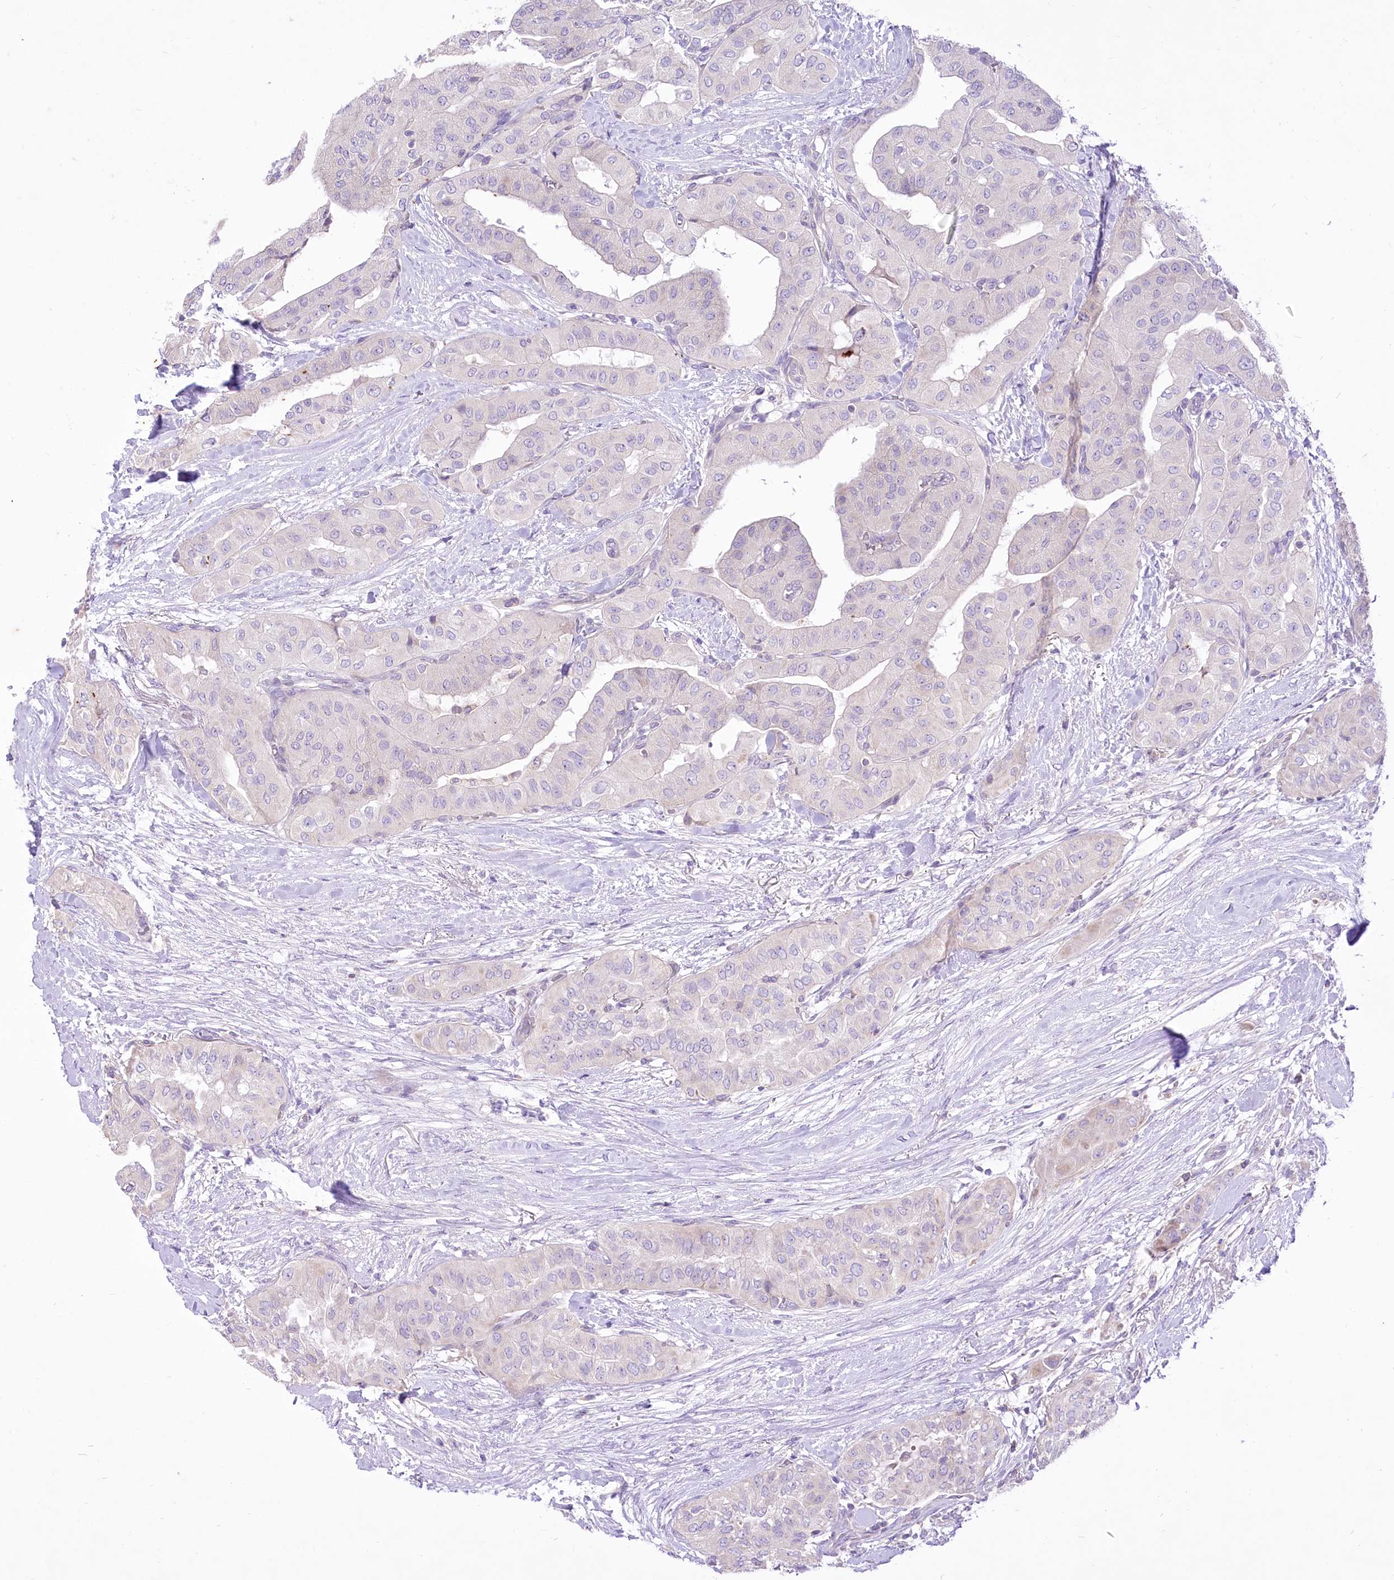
{"staining": {"intensity": "negative", "quantity": "none", "location": "none"}, "tissue": "thyroid cancer", "cell_type": "Tumor cells", "image_type": "cancer", "snomed": [{"axis": "morphology", "description": "Papillary adenocarcinoma, NOS"}, {"axis": "topography", "description": "Thyroid gland"}], "caption": "Thyroid cancer was stained to show a protein in brown. There is no significant staining in tumor cells. (DAB (3,3'-diaminobenzidine) immunohistochemistry (IHC), high magnification).", "gene": "HELT", "patient": {"sex": "female", "age": 59}}